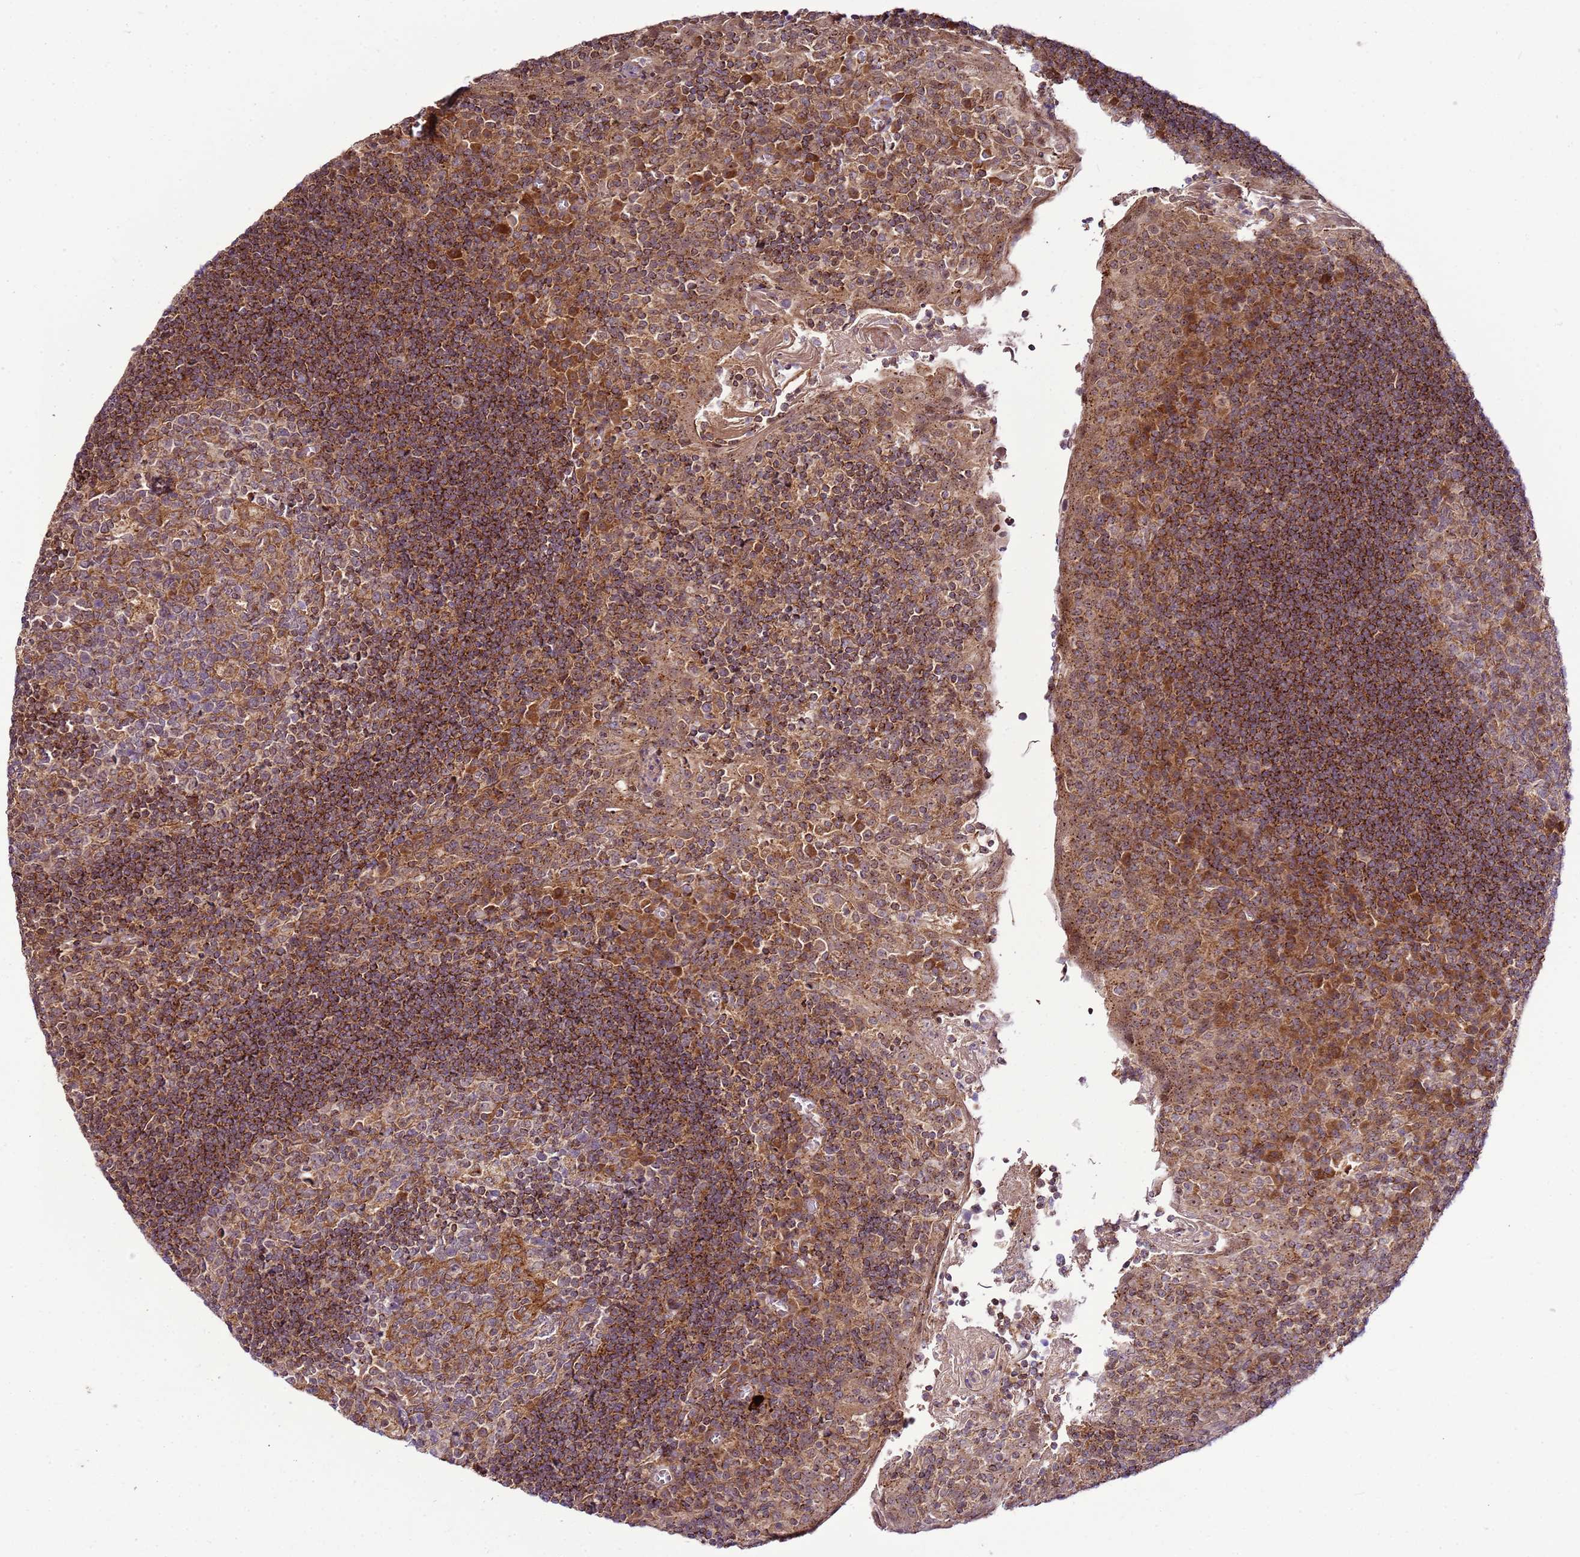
{"staining": {"intensity": "moderate", "quantity": ">75%", "location": "cytoplasmic/membranous"}, "tissue": "tonsil", "cell_type": "Germinal center cells", "image_type": "normal", "snomed": [{"axis": "morphology", "description": "Normal tissue, NOS"}, {"axis": "topography", "description": "Tonsil"}], "caption": "Tonsil stained for a protein displays moderate cytoplasmic/membranous positivity in germinal center cells. (IHC, brightfield microscopy, high magnification).", "gene": "RASA3", "patient": {"sex": "male", "age": 17}}